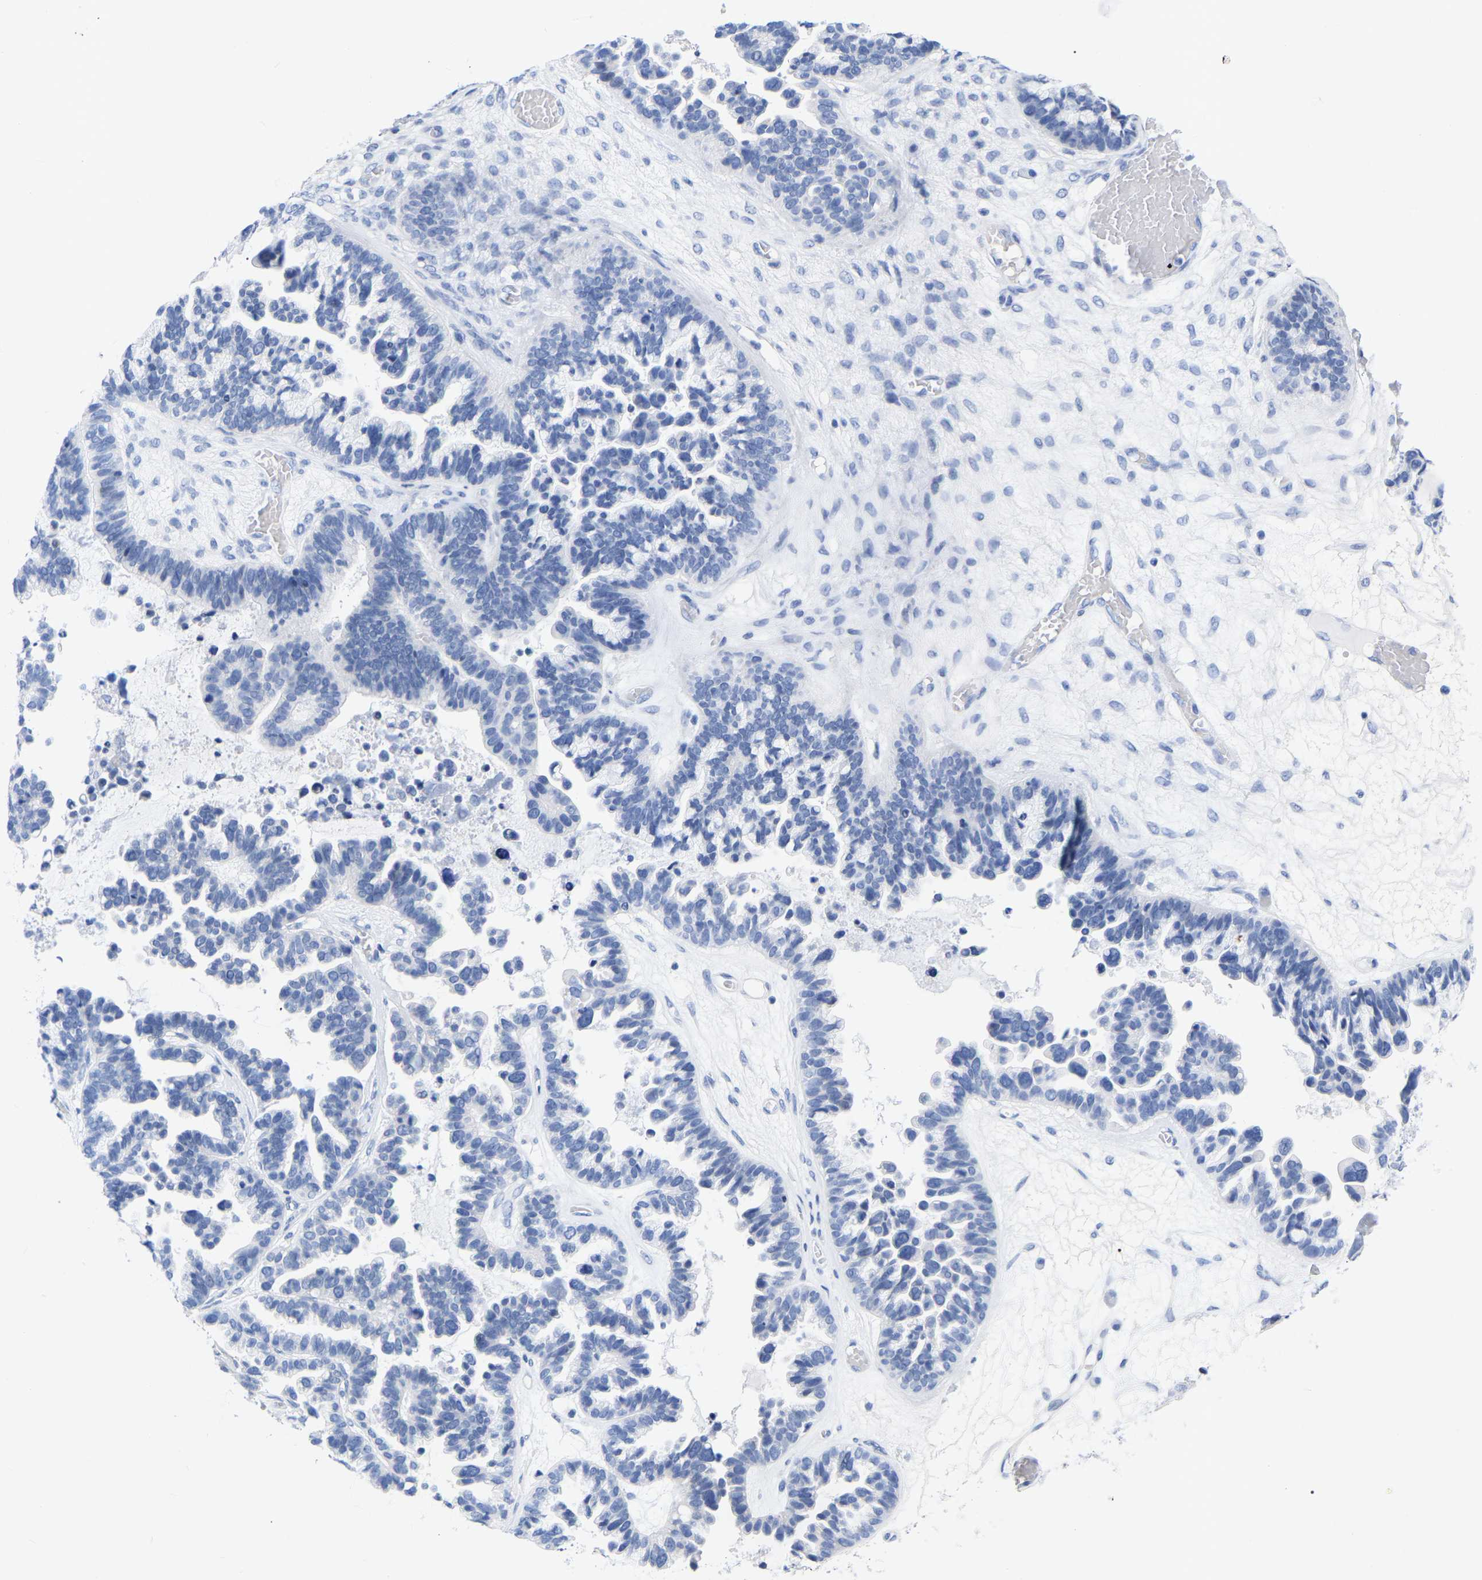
{"staining": {"intensity": "negative", "quantity": "none", "location": "none"}, "tissue": "ovarian cancer", "cell_type": "Tumor cells", "image_type": "cancer", "snomed": [{"axis": "morphology", "description": "Cystadenocarcinoma, serous, NOS"}, {"axis": "topography", "description": "Ovary"}], "caption": "The photomicrograph demonstrates no significant positivity in tumor cells of ovarian serous cystadenocarcinoma.", "gene": "ZNF629", "patient": {"sex": "female", "age": 56}}